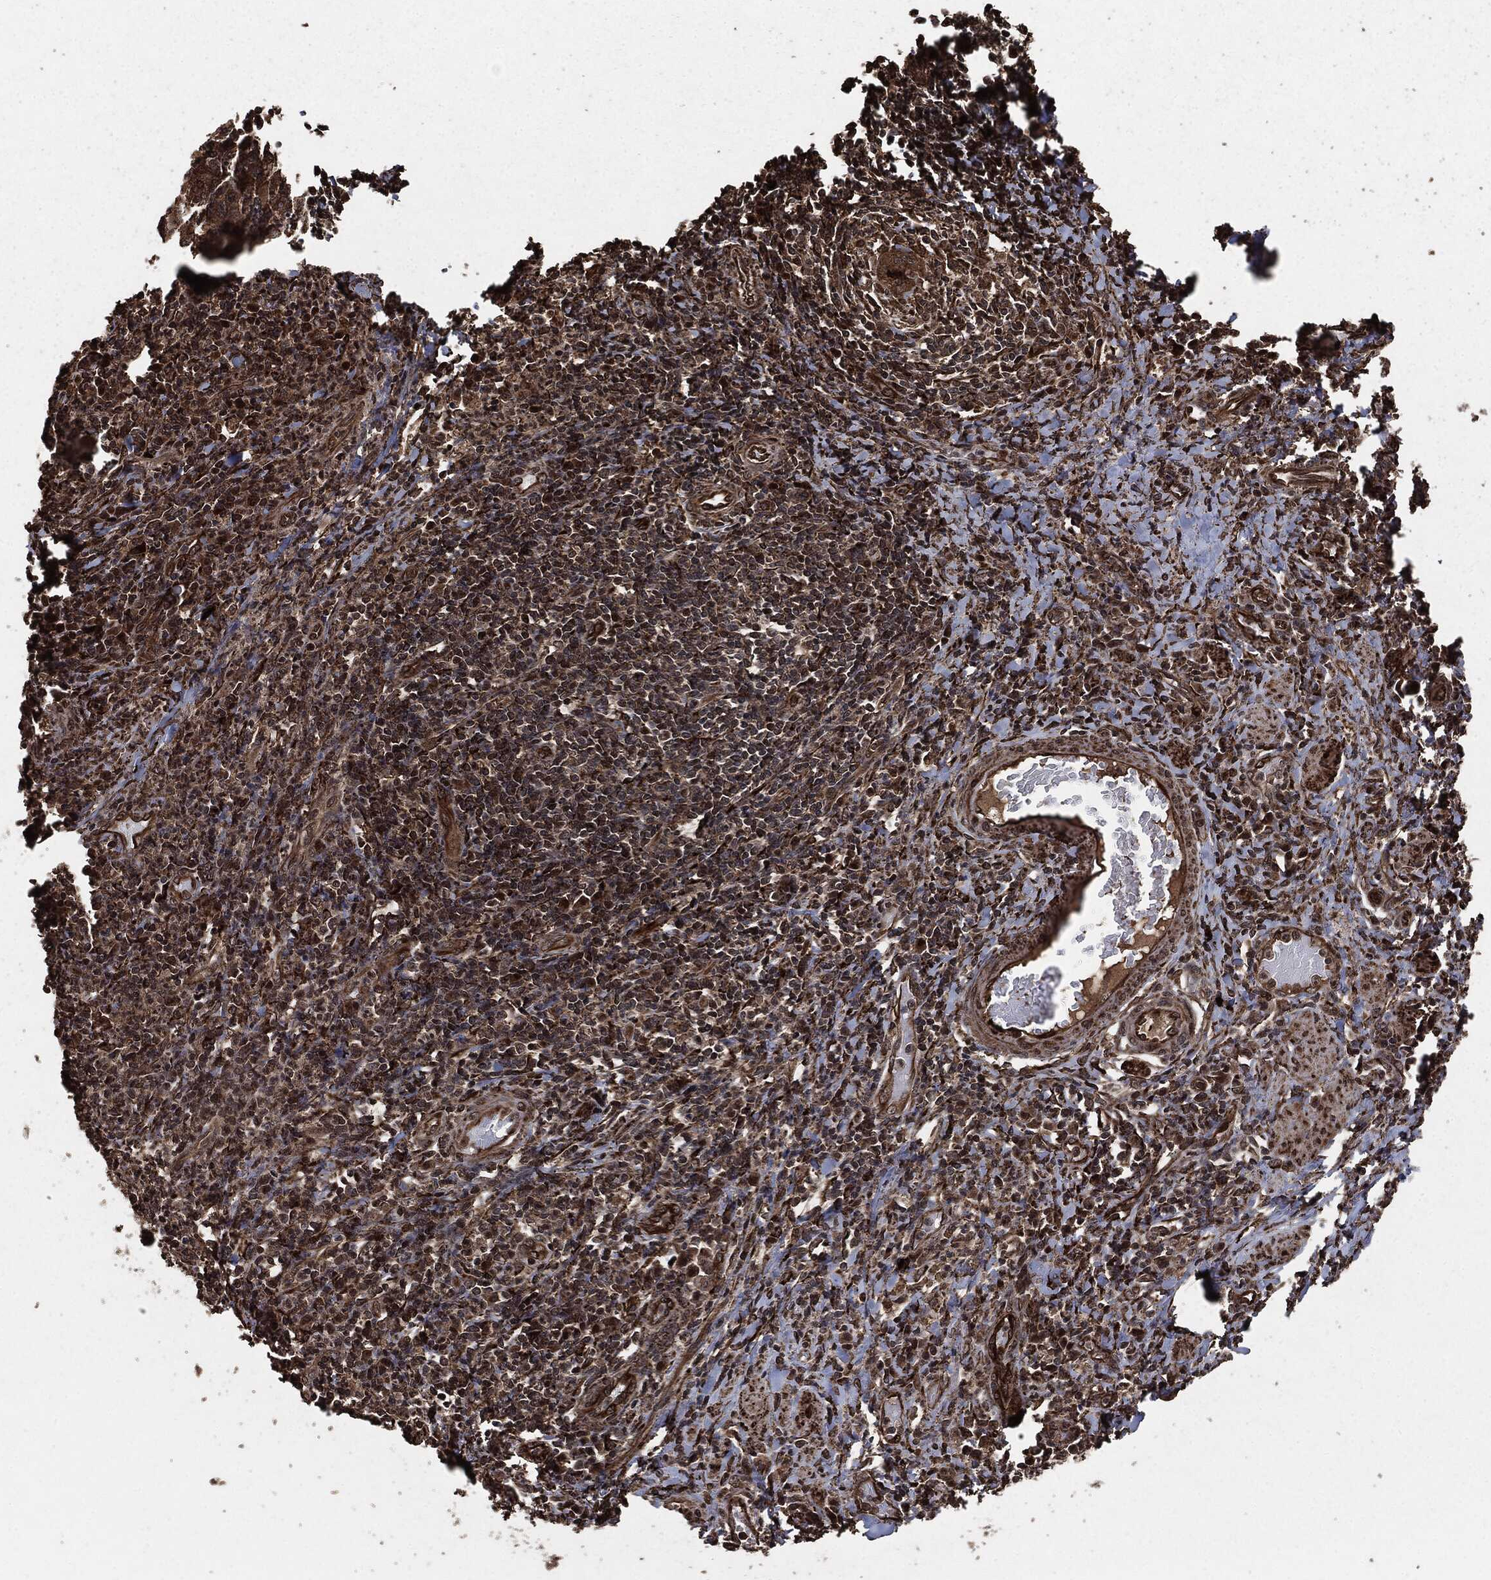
{"staining": {"intensity": "strong", "quantity": "25%-75%", "location": "cytoplasmic/membranous,nuclear"}, "tissue": "cervical cancer", "cell_type": "Tumor cells", "image_type": "cancer", "snomed": [{"axis": "morphology", "description": "Squamous cell carcinoma, NOS"}, {"axis": "topography", "description": "Cervix"}], "caption": "Cervical cancer (squamous cell carcinoma) was stained to show a protein in brown. There is high levels of strong cytoplasmic/membranous and nuclear expression in about 25%-75% of tumor cells.", "gene": "EGFR", "patient": {"sex": "female", "age": 26}}